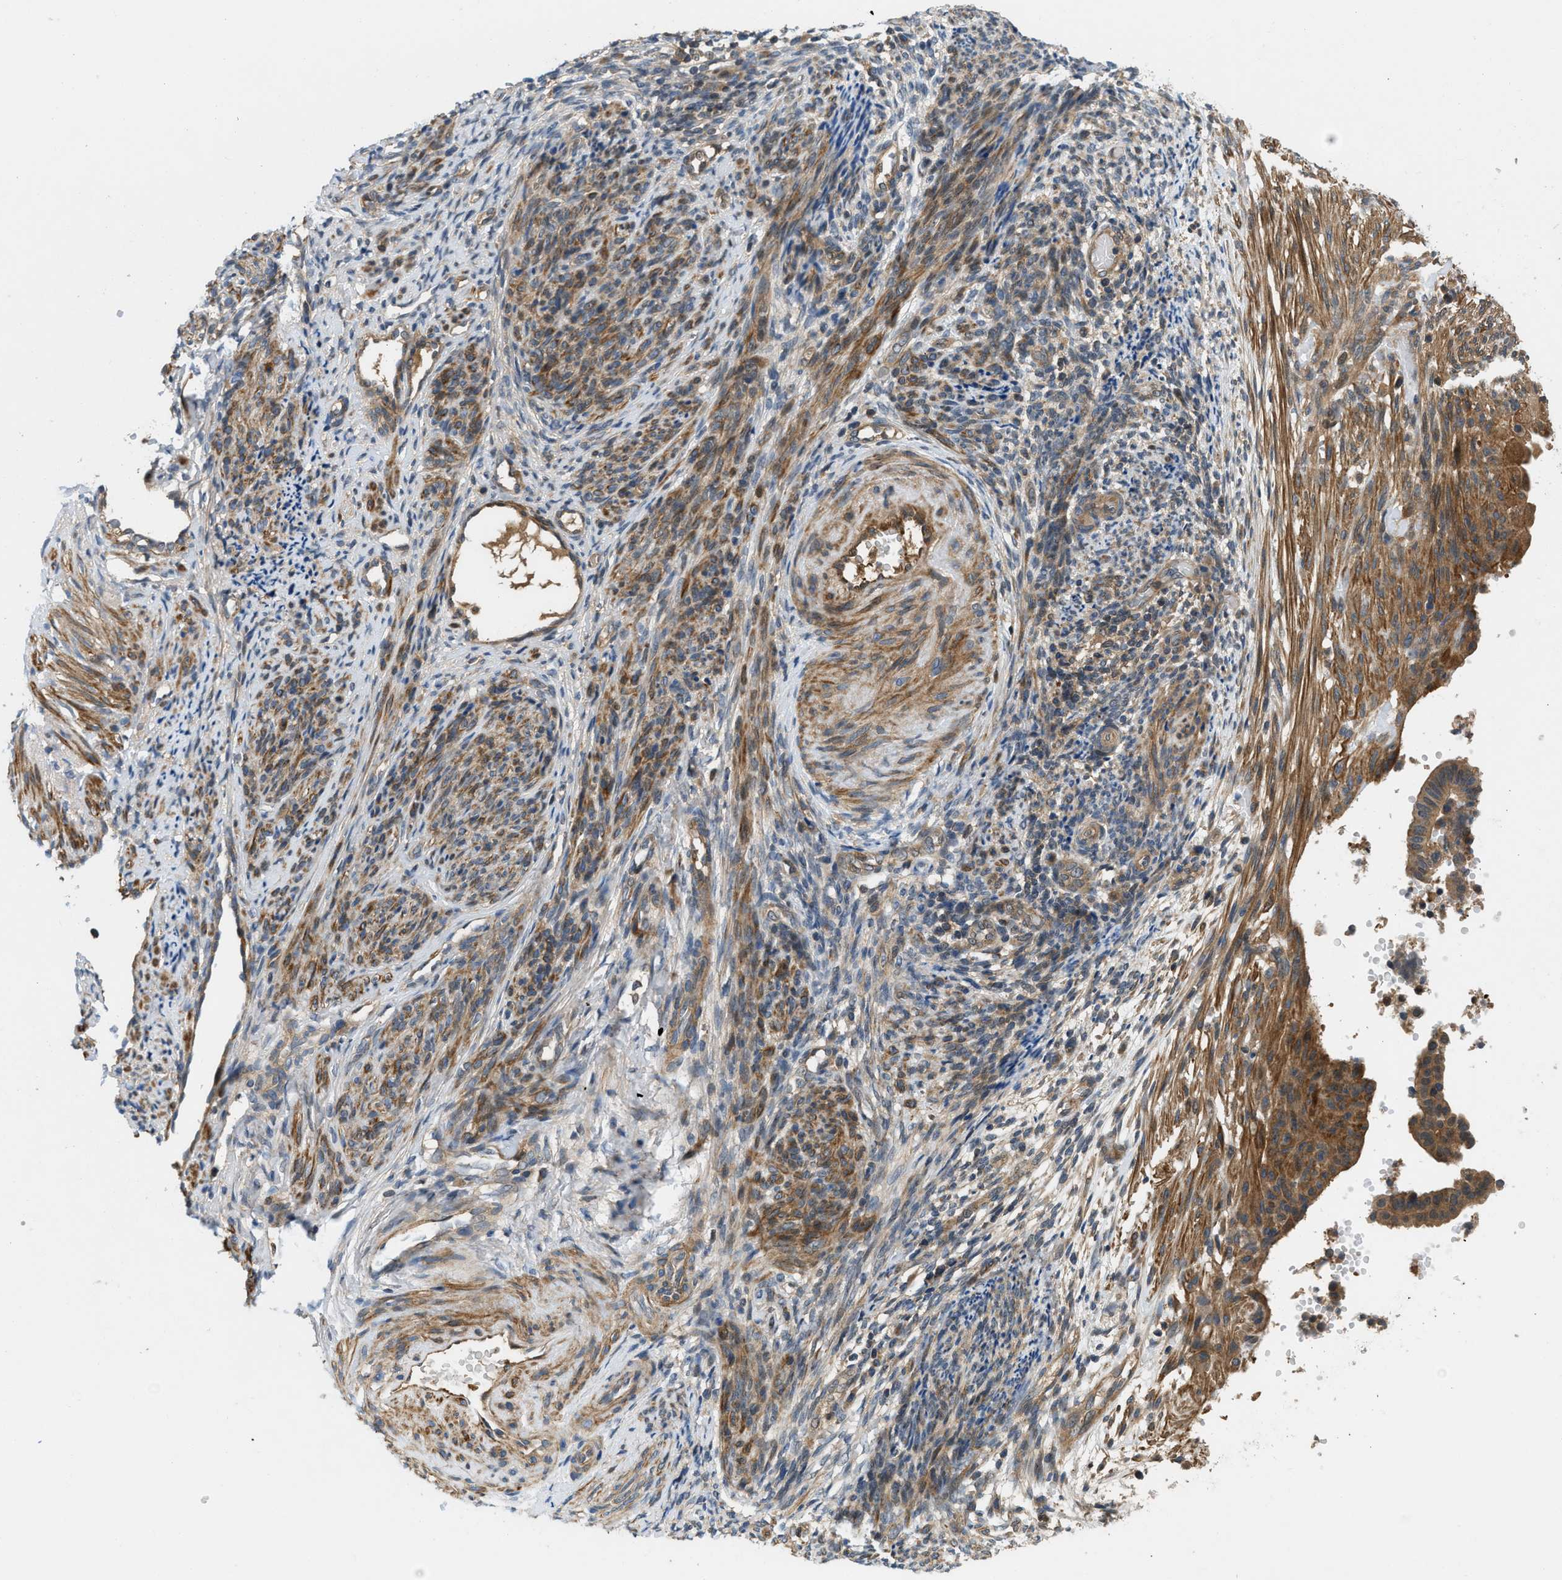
{"staining": {"intensity": "strong", "quantity": ">75%", "location": "cytoplasmic/membranous"}, "tissue": "endometrial cancer", "cell_type": "Tumor cells", "image_type": "cancer", "snomed": [{"axis": "morphology", "description": "Adenocarcinoma, NOS"}, {"axis": "topography", "description": "Endometrium"}], "caption": "This is a micrograph of IHC staining of endometrial adenocarcinoma, which shows strong positivity in the cytoplasmic/membranous of tumor cells.", "gene": "GPR31", "patient": {"sex": "female", "age": 58}}